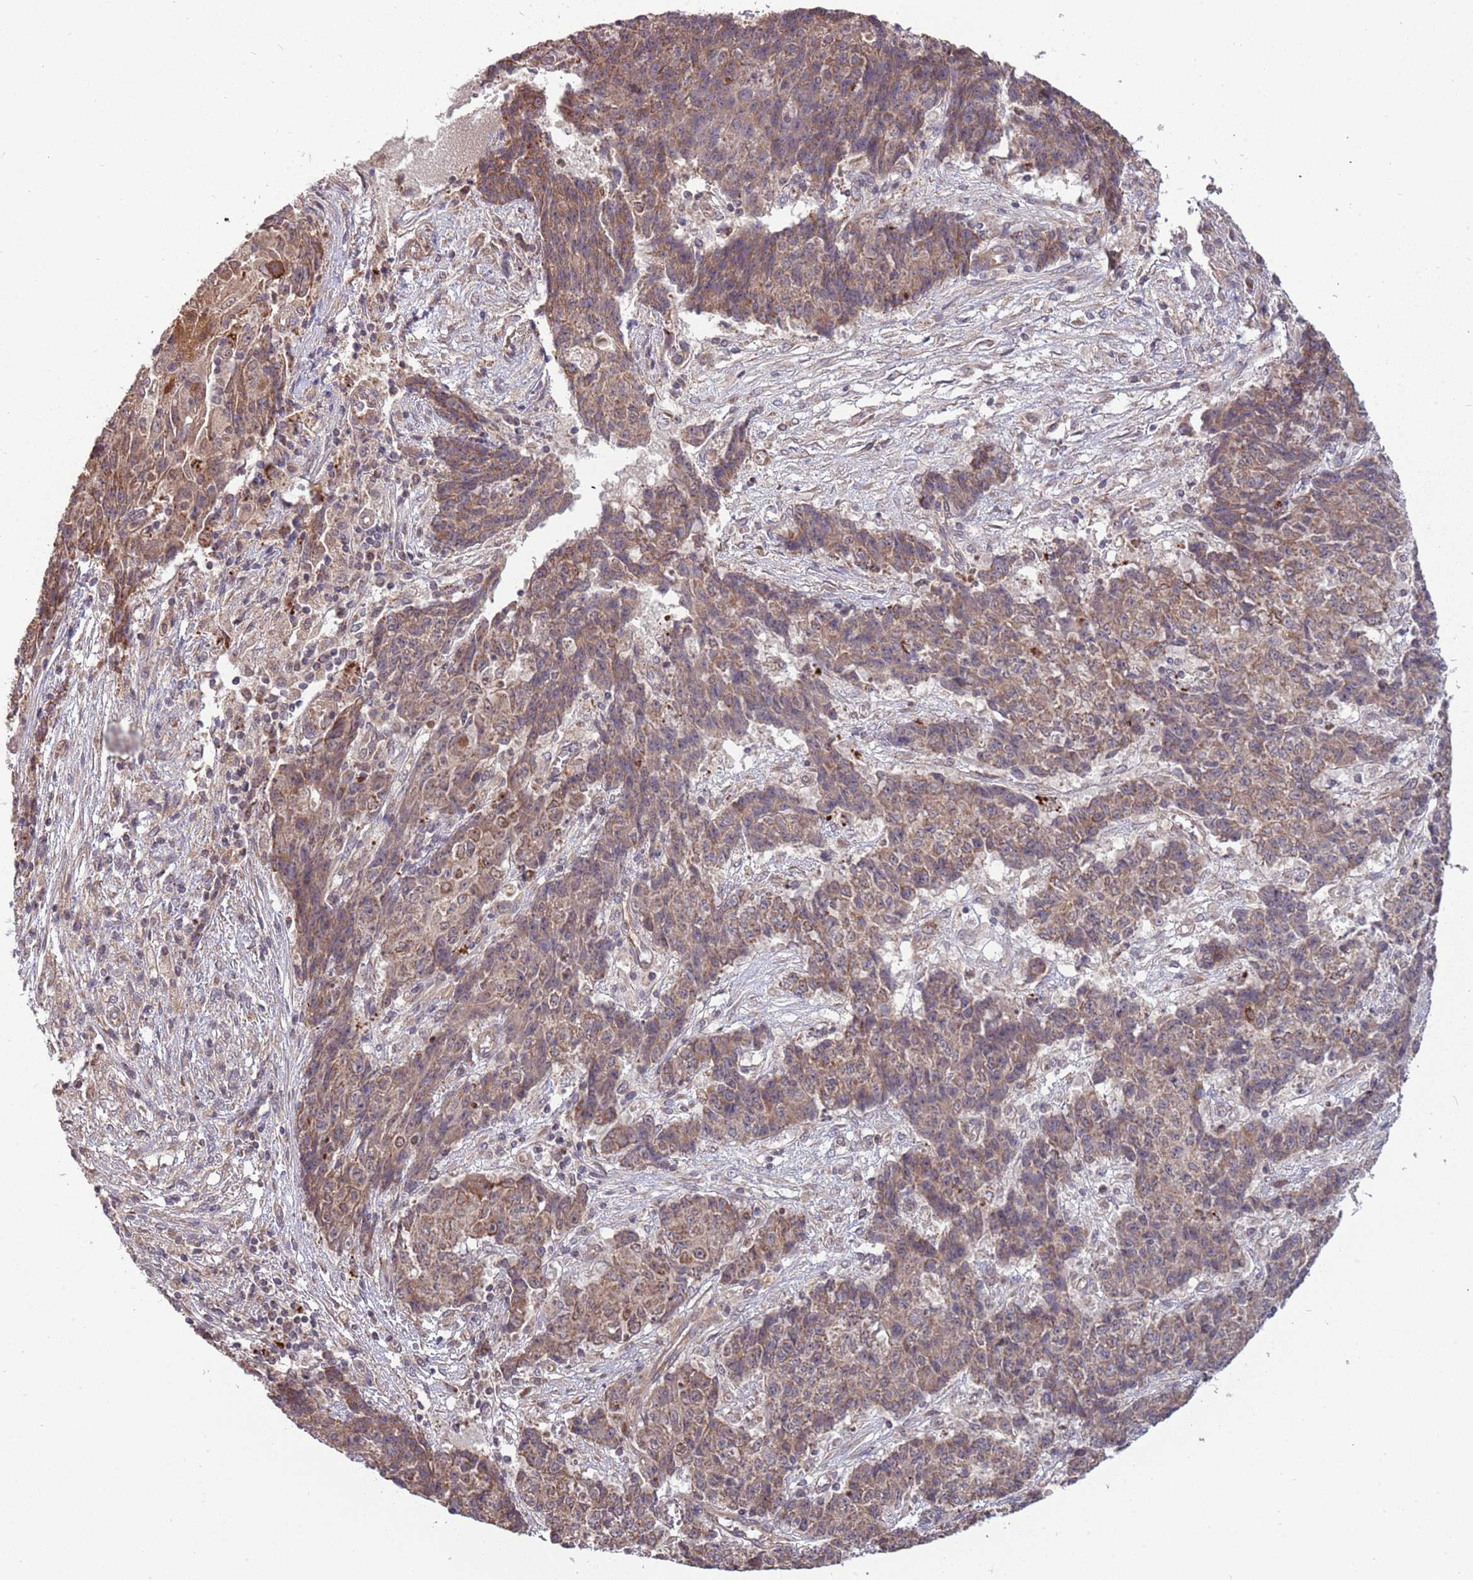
{"staining": {"intensity": "weak", "quantity": ">75%", "location": "cytoplasmic/membranous"}, "tissue": "ovarian cancer", "cell_type": "Tumor cells", "image_type": "cancer", "snomed": [{"axis": "morphology", "description": "Carcinoma, endometroid"}, {"axis": "topography", "description": "Ovary"}], "caption": "Immunohistochemical staining of human ovarian cancer reveals weak cytoplasmic/membranous protein staining in approximately >75% of tumor cells. The protein is shown in brown color, while the nuclei are stained blue.", "gene": "RNF181", "patient": {"sex": "female", "age": 42}}